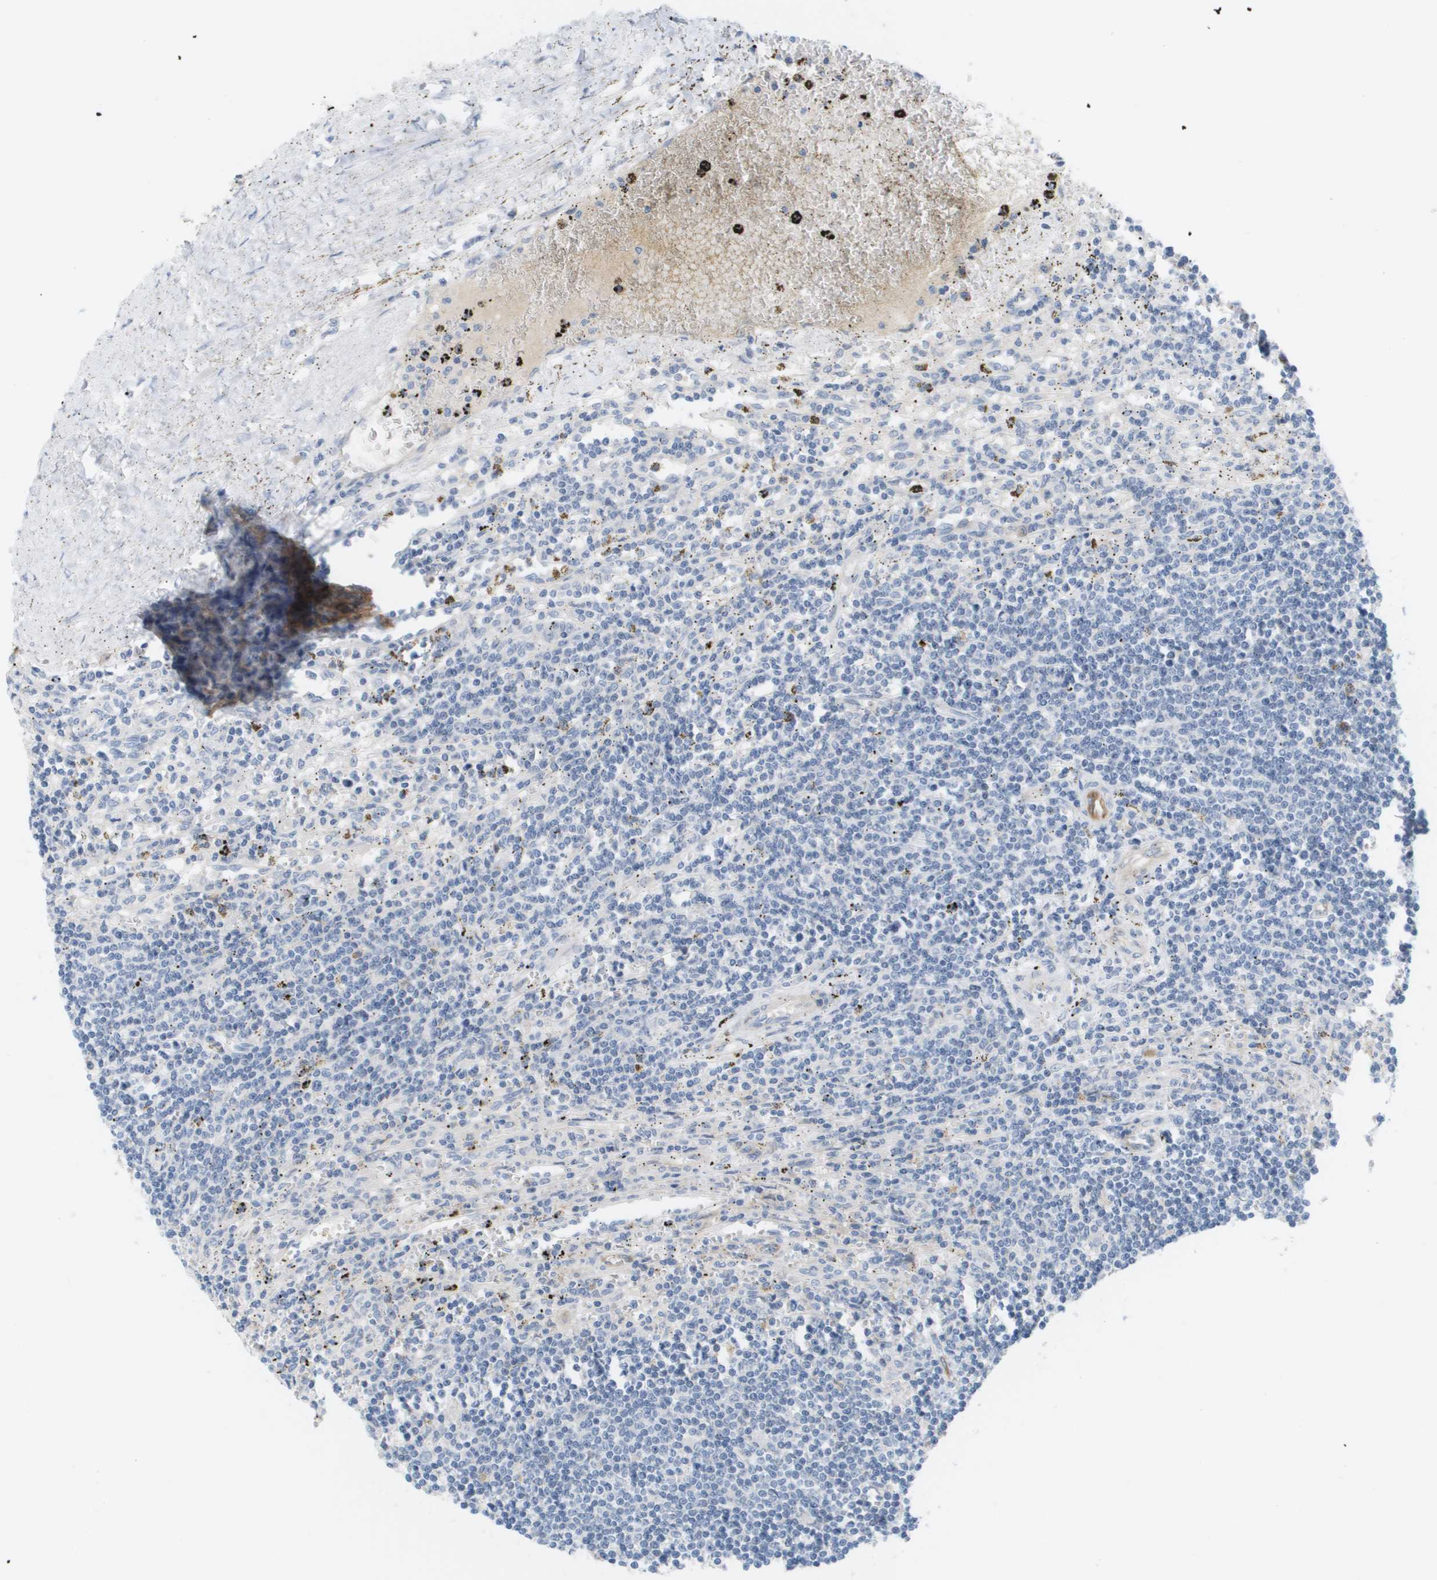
{"staining": {"intensity": "negative", "quantity": "none", "location": "none"}, "tissue": "lymphoma", "cell_type": "Tumor cells", "image_type": "cancer", "snomed": [{"axis": "morphology", "description": "Malignant lymphoma, non-Hodgkin's type, Low grade"}, {"axis": "topography", "description": "Spleen"}], "caption": "Immunohistochemistry photomicrograph of lymphoma stained for a protein (brown), which exhibits no positivity in tumor cells.", "gene": "MARCHF8", "patient": {"sex": "male", "age": 76}}